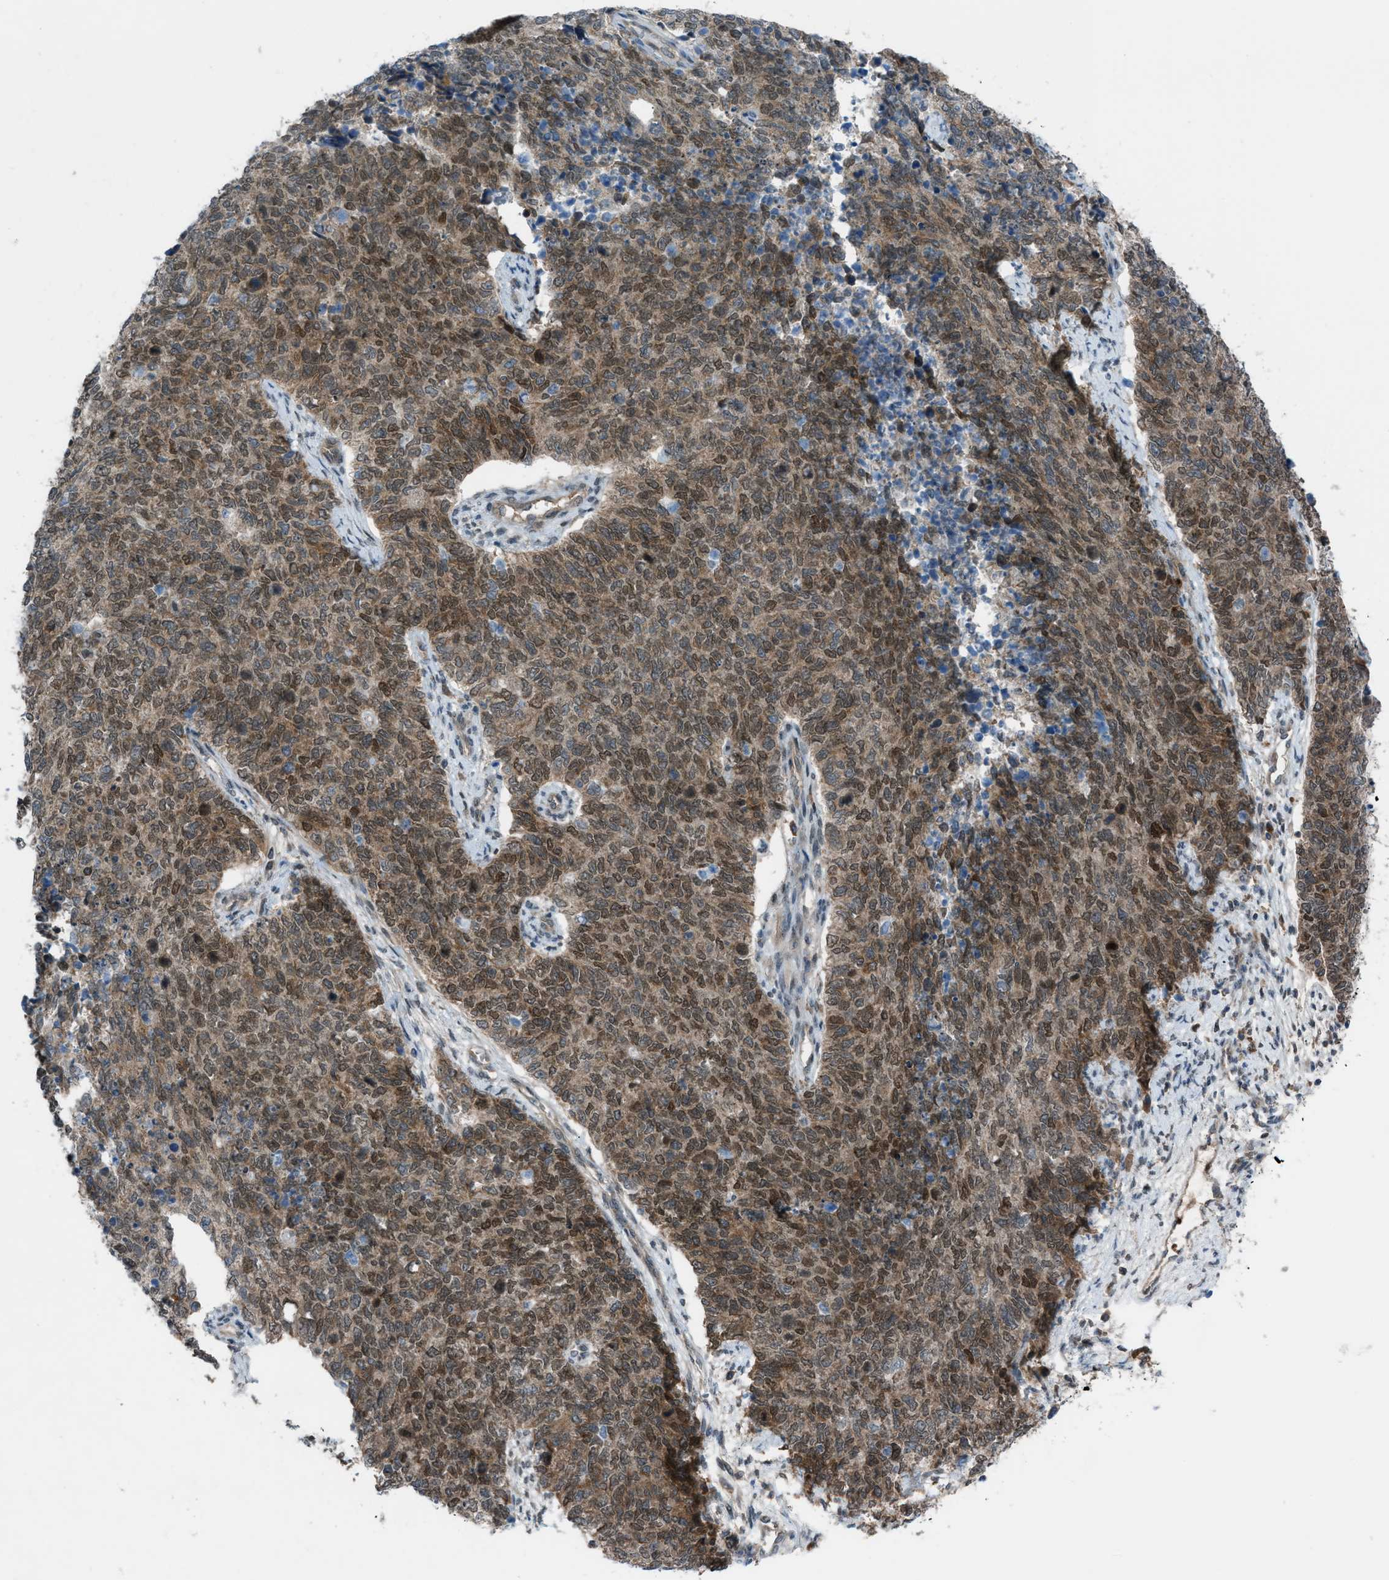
{"staining": {"intensity": "moderate", "quantity": ">75%", "location": "cytoplasmic/membranous,nuclear"}, "tissue": "cervical cancer", "cell_type": "Tumor cells", "image_type": "cancer", "snomed": [{"axis": "morphology", "description": "Squamous cell carcinoma, NOS"}, {"axis": "topography", "description": "Cervix"}], "caption": "This histopathology image demonstrates immunohistochemistry staining of human cervical squamous cell carcinoma, with medium moderate cytoplasmic/membranous and nuclear expression in about >75% of tumor cells.", "gene": "DYRK1A", "patient": {"sex": "female", "age": 63}}